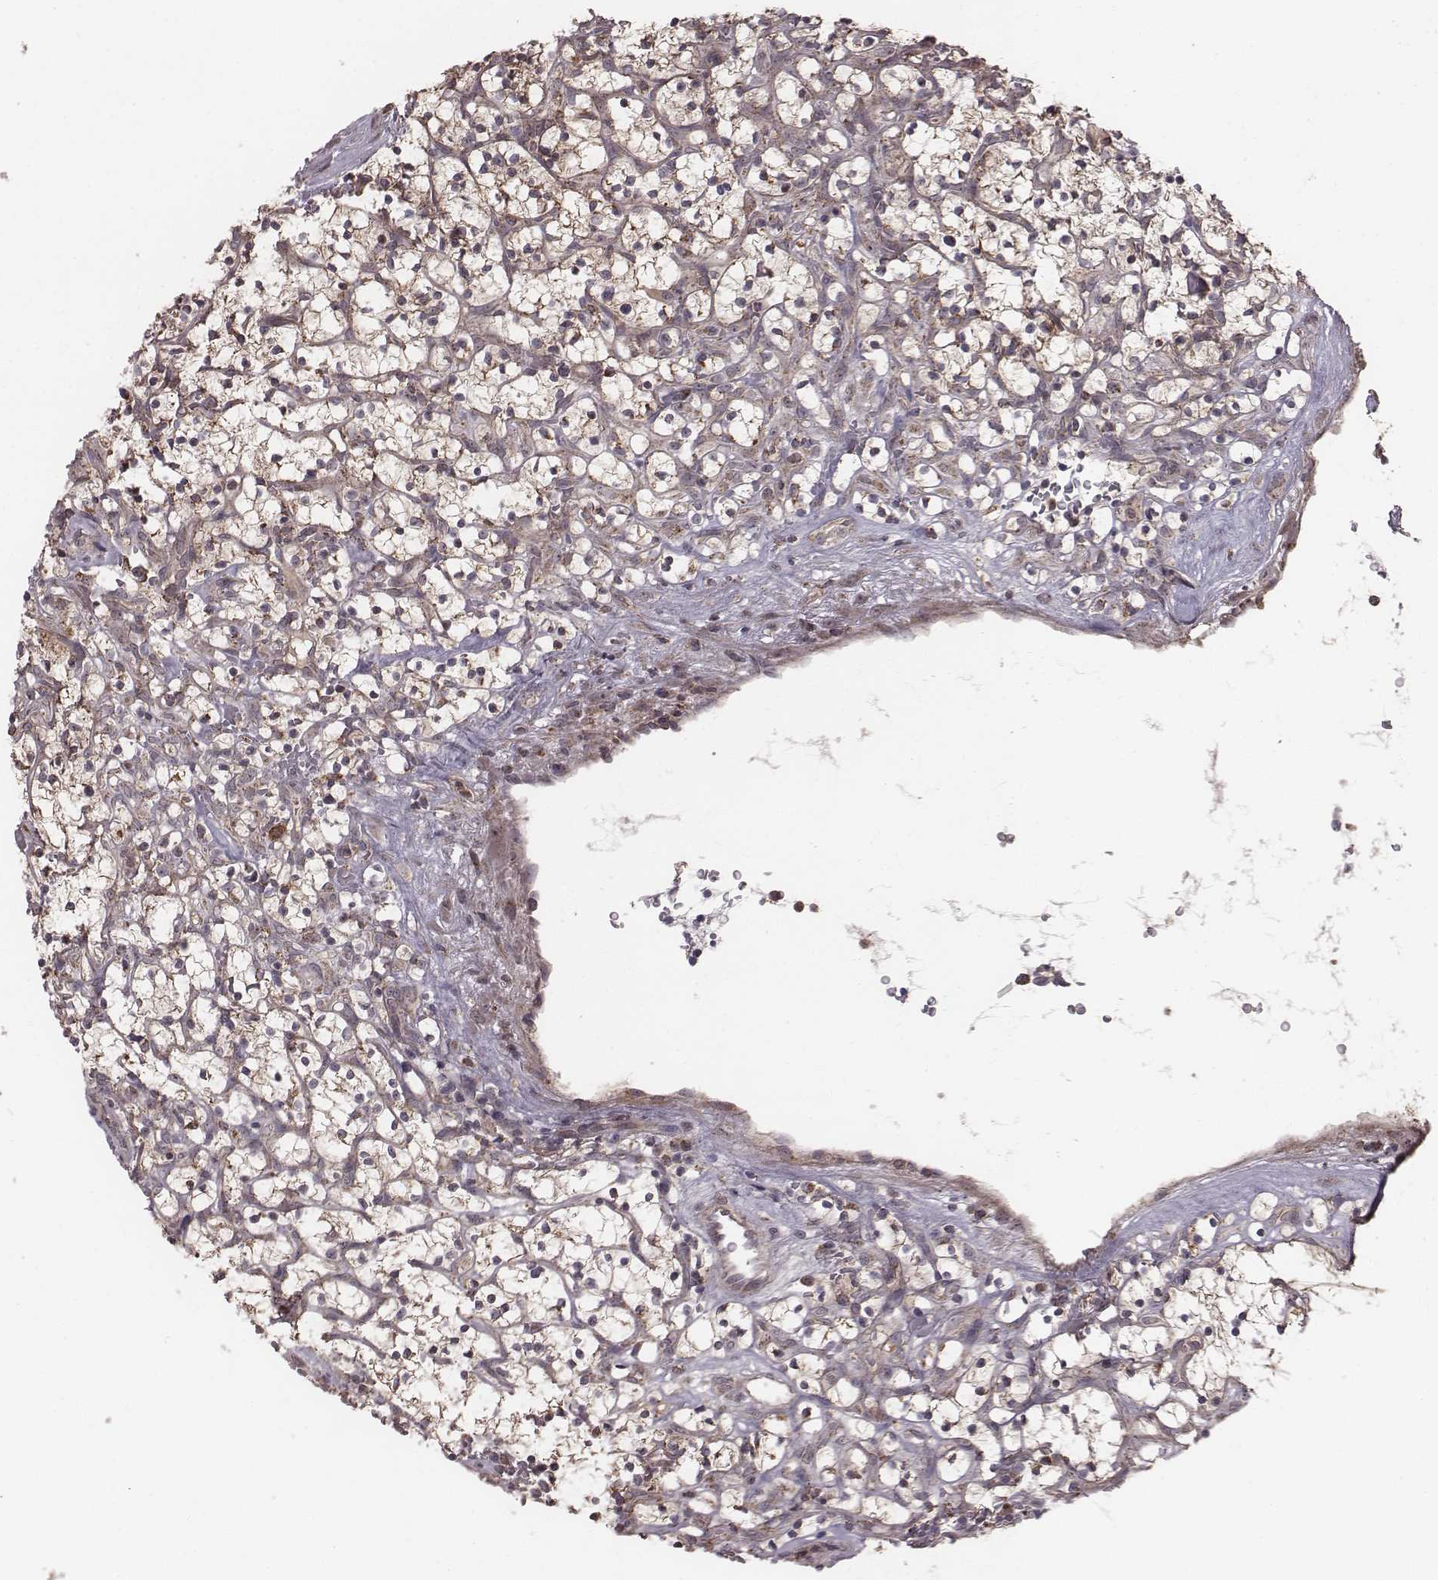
{"staining": {"intensity": "moderate", "quantity": ">75%", "location": "cytoplasmic/membranous"}, "tissue": "renal cancer", "cell_type": "Tumor cells", "image_type": "cancer", "snomed": [{"axis": "morphology", "description": "Adenocarcinoma, NOS"}, {"axis": "topography", "description": "Kidney"}], "caption": "Immunohistochemistry (IHC) histopathology image of neoplastic tissue: human renal cancer stained using immunohistochemistry (IHC) demonstrates medium levels of moderate protein expression localized specifically in the cytoplasmic/membranous of tumor cells, appearing as a cytoplasmic/membranous brown color.", "gene": "PDCD2L", "patient": {"sex": "female", "age": 64}}